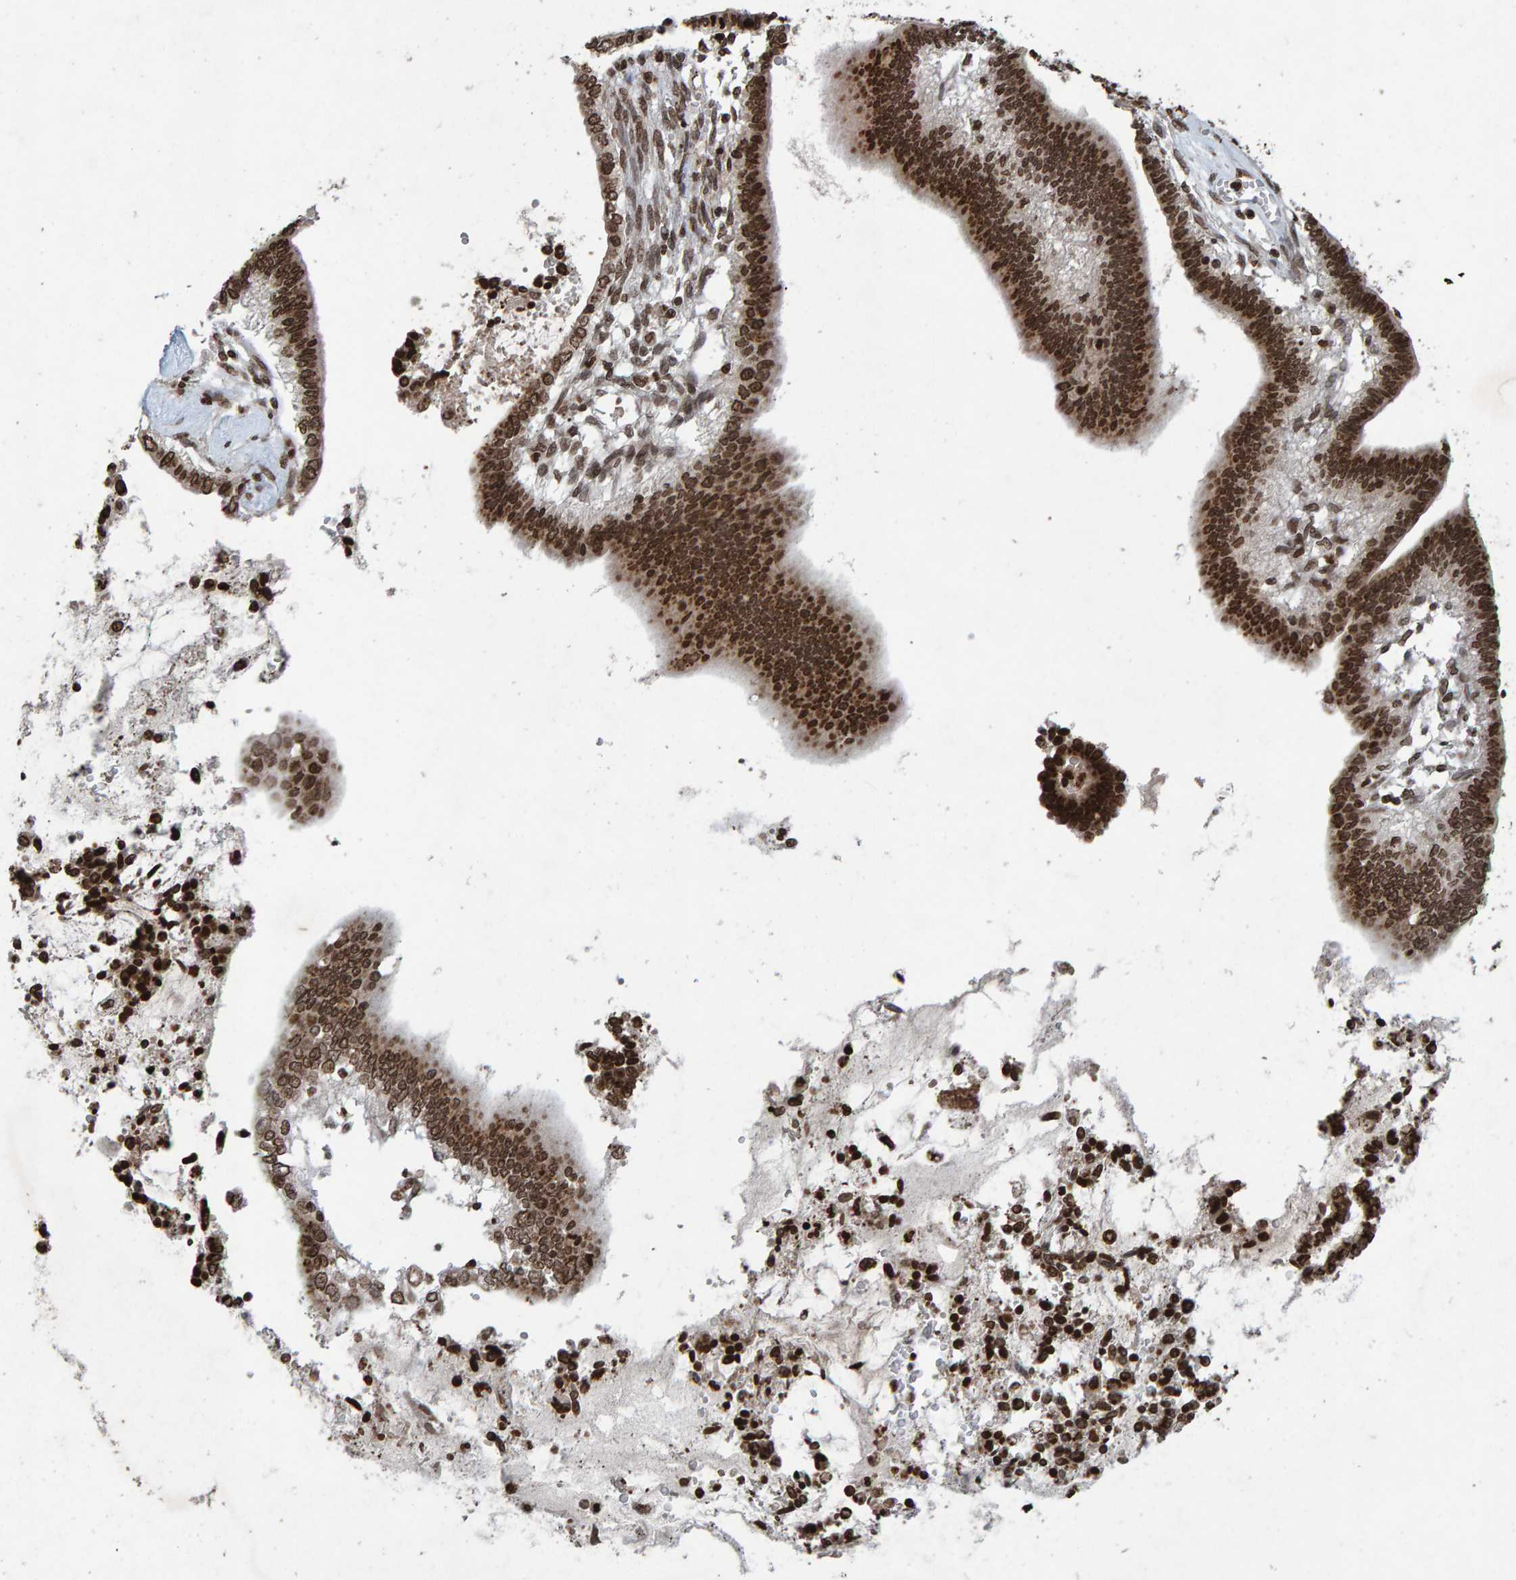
{"staining": {"intensity": "strong", "quantity": ">75%", "location": "nuclear"}, "tissue": "cervical cancer", "cell_type": "Tumor cells", "image_type": "cancer", "snomed": [{"axis": "morphology", "description": "Adenocarcinoma, NOS"}, {"axis": "topography", "description": "Cervix"}], "caption": "Immunohistochemistry (IHC) micrograph of neoplastic tissue: cervical cancer (adenocarcinoma) stained using immunohistochemistry (IHC) shows high levels of strong protein expression localized specifically in the nuclear of tumor cells, appearing as a nuclear brown color.", "gene": "H2AZ1", "patient": {"sex": "female", "age": 44}}